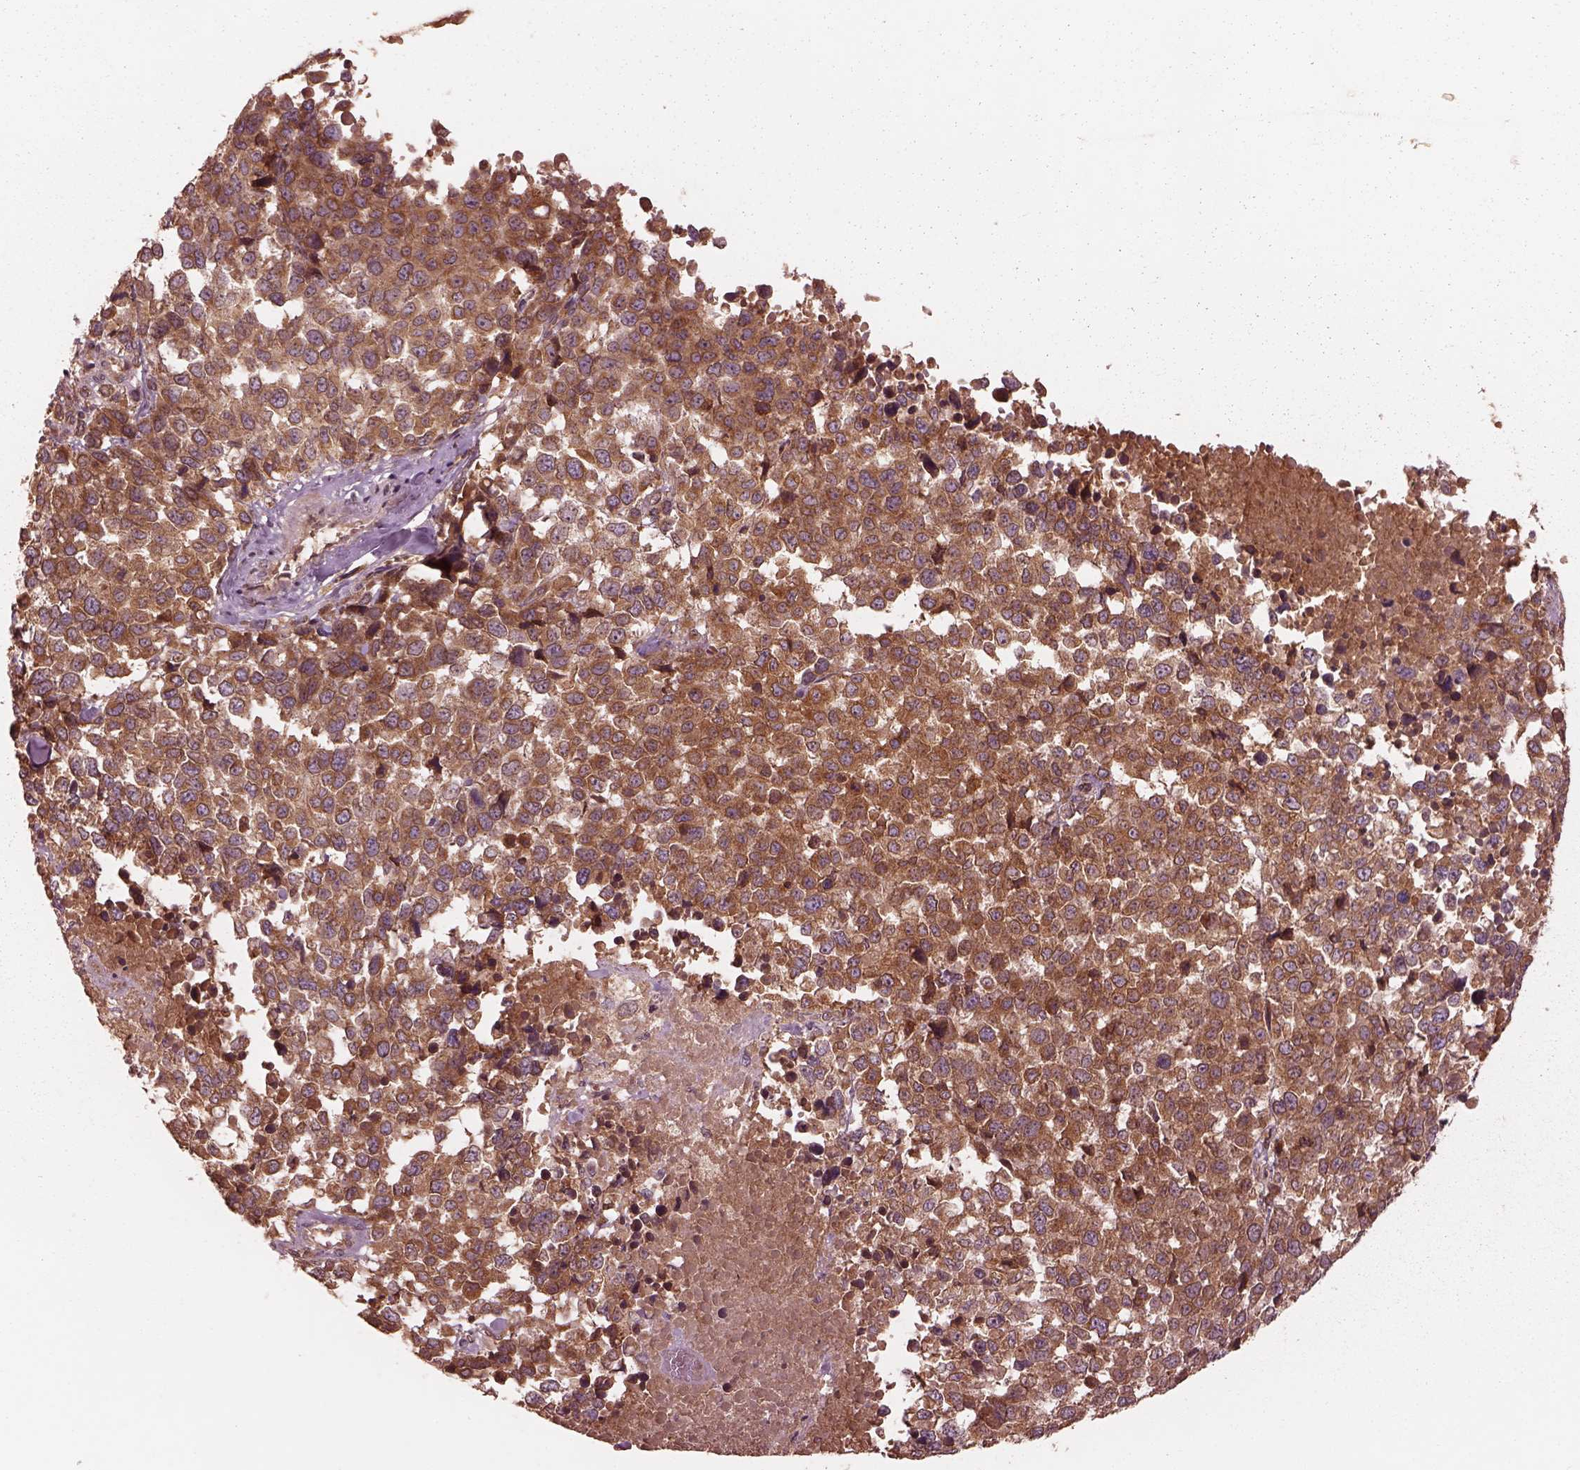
{"staining": {"intensity": "moderate", "quantity": ">75%", "location": "cytoplasmic/membranous"}, "tissue": "melanoma", "cell_type": "Tumor cells", "image_type": "cancer", "snomed": [{"axis": "morphology", "description": "Malignant melanoma, Metastatic site"}, {"axis": "topography", "description": "Skin"}], "caption": "A medium amount of moderate cytoplasmic/membranous positivity is appreciated in approximately >75% of tumor cells in malignant melanoma (metastatic site) tissue.", "gene": "PIK3R2", "patient": {"sex": "male", "age": 84}}